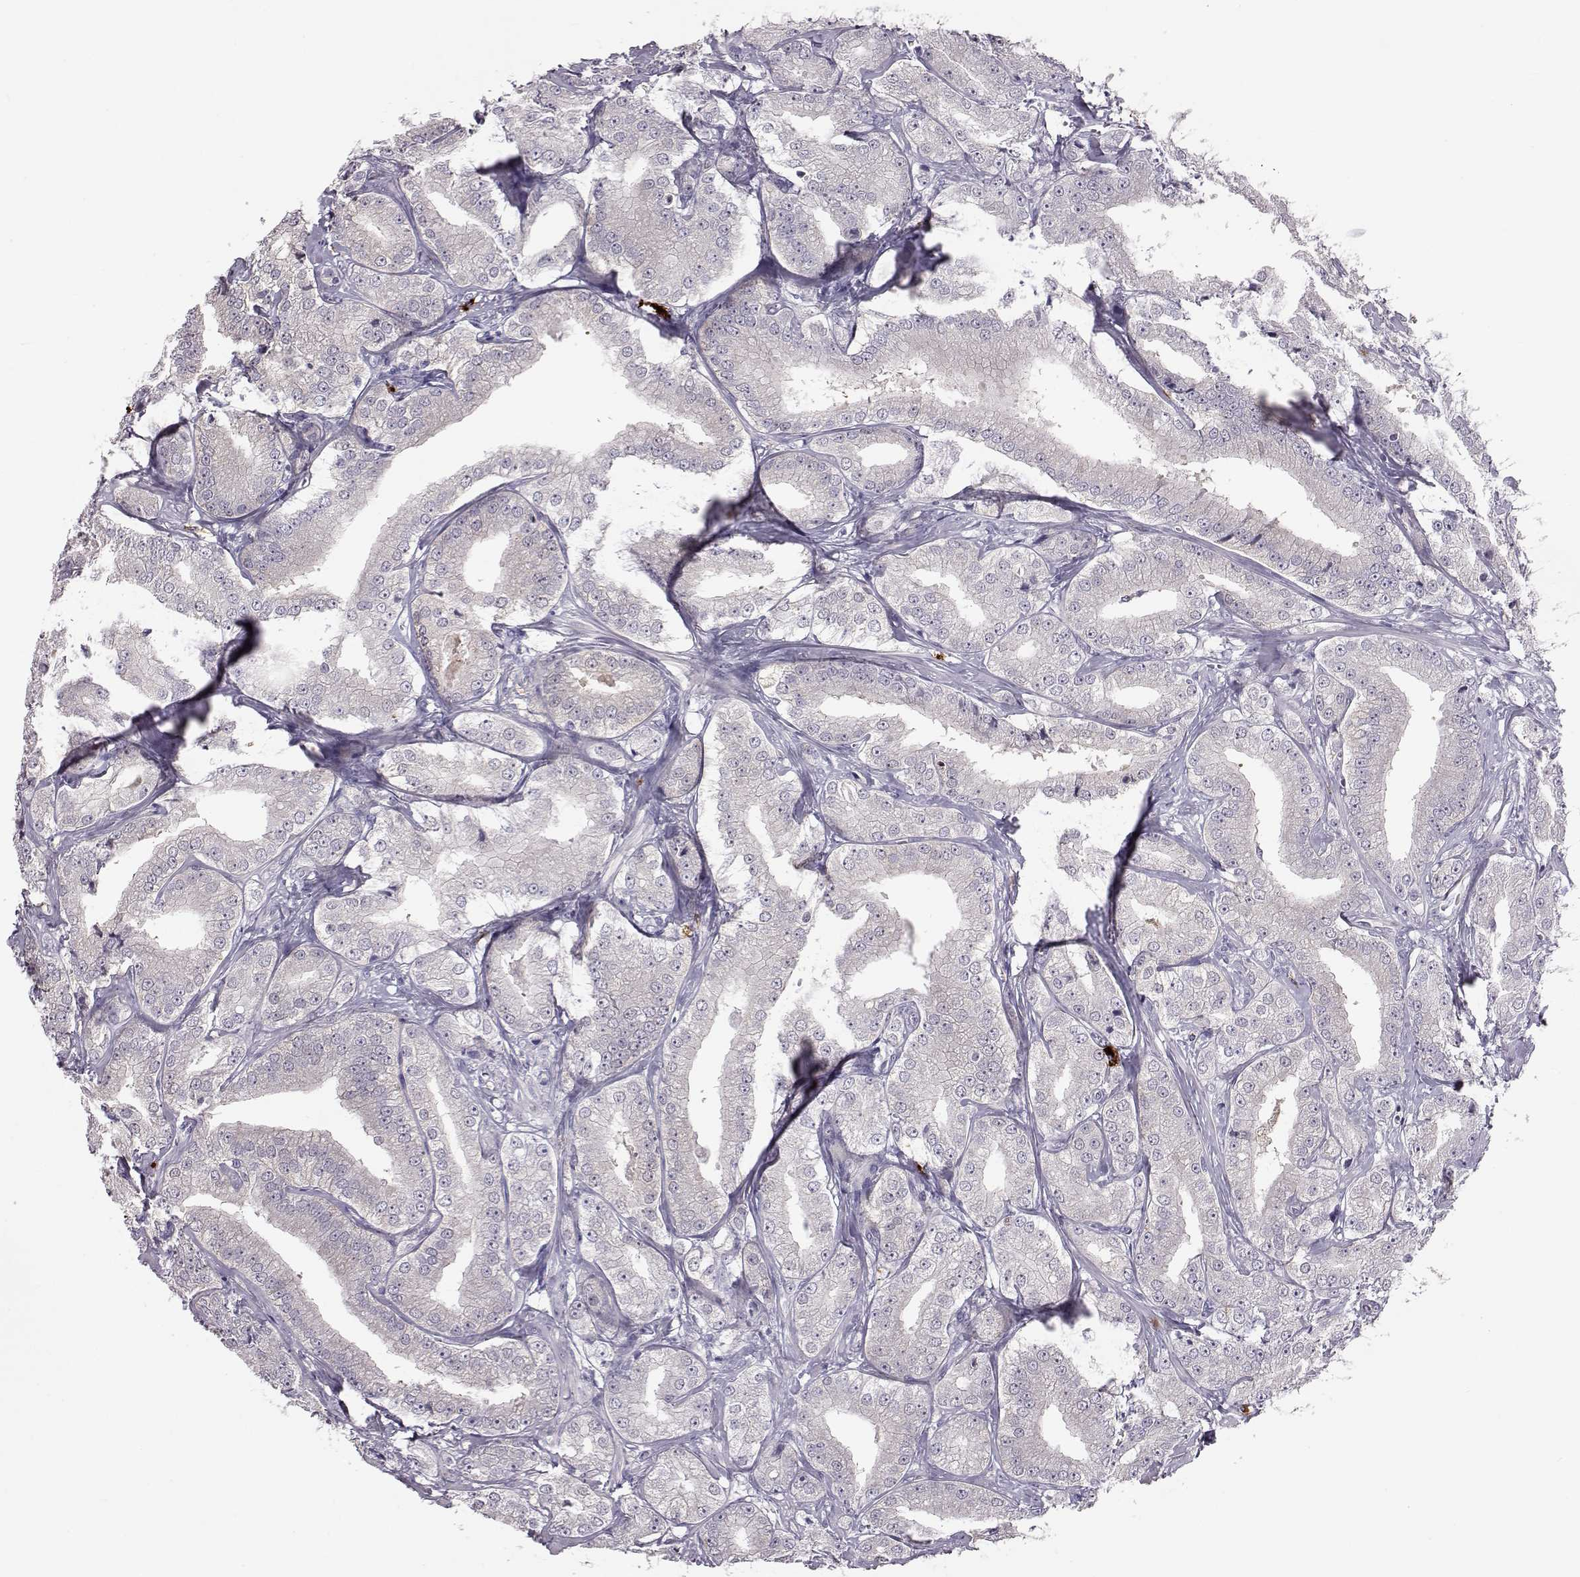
{"staining": {"intensity": "negative", "quantity": "none", "location": "none"}, "tissue": "prostate cancer", "cell_type": "Tumor cells", "image_type": "cancer", "snomed": [{"axis": "morphology", "description": "Adenocarcinoma, High grade"}, {"axis": "topography", "description": "Prostate"}], "caption": "DAB (3,3'-diaminobenzidine) immunohistochemical staining of high-grade adenocarcinoma (prostate) exhibits no significant expression in tumor cells.", "gene": "ADGRG5", "patient": {"sex": "male", "age": 64}}